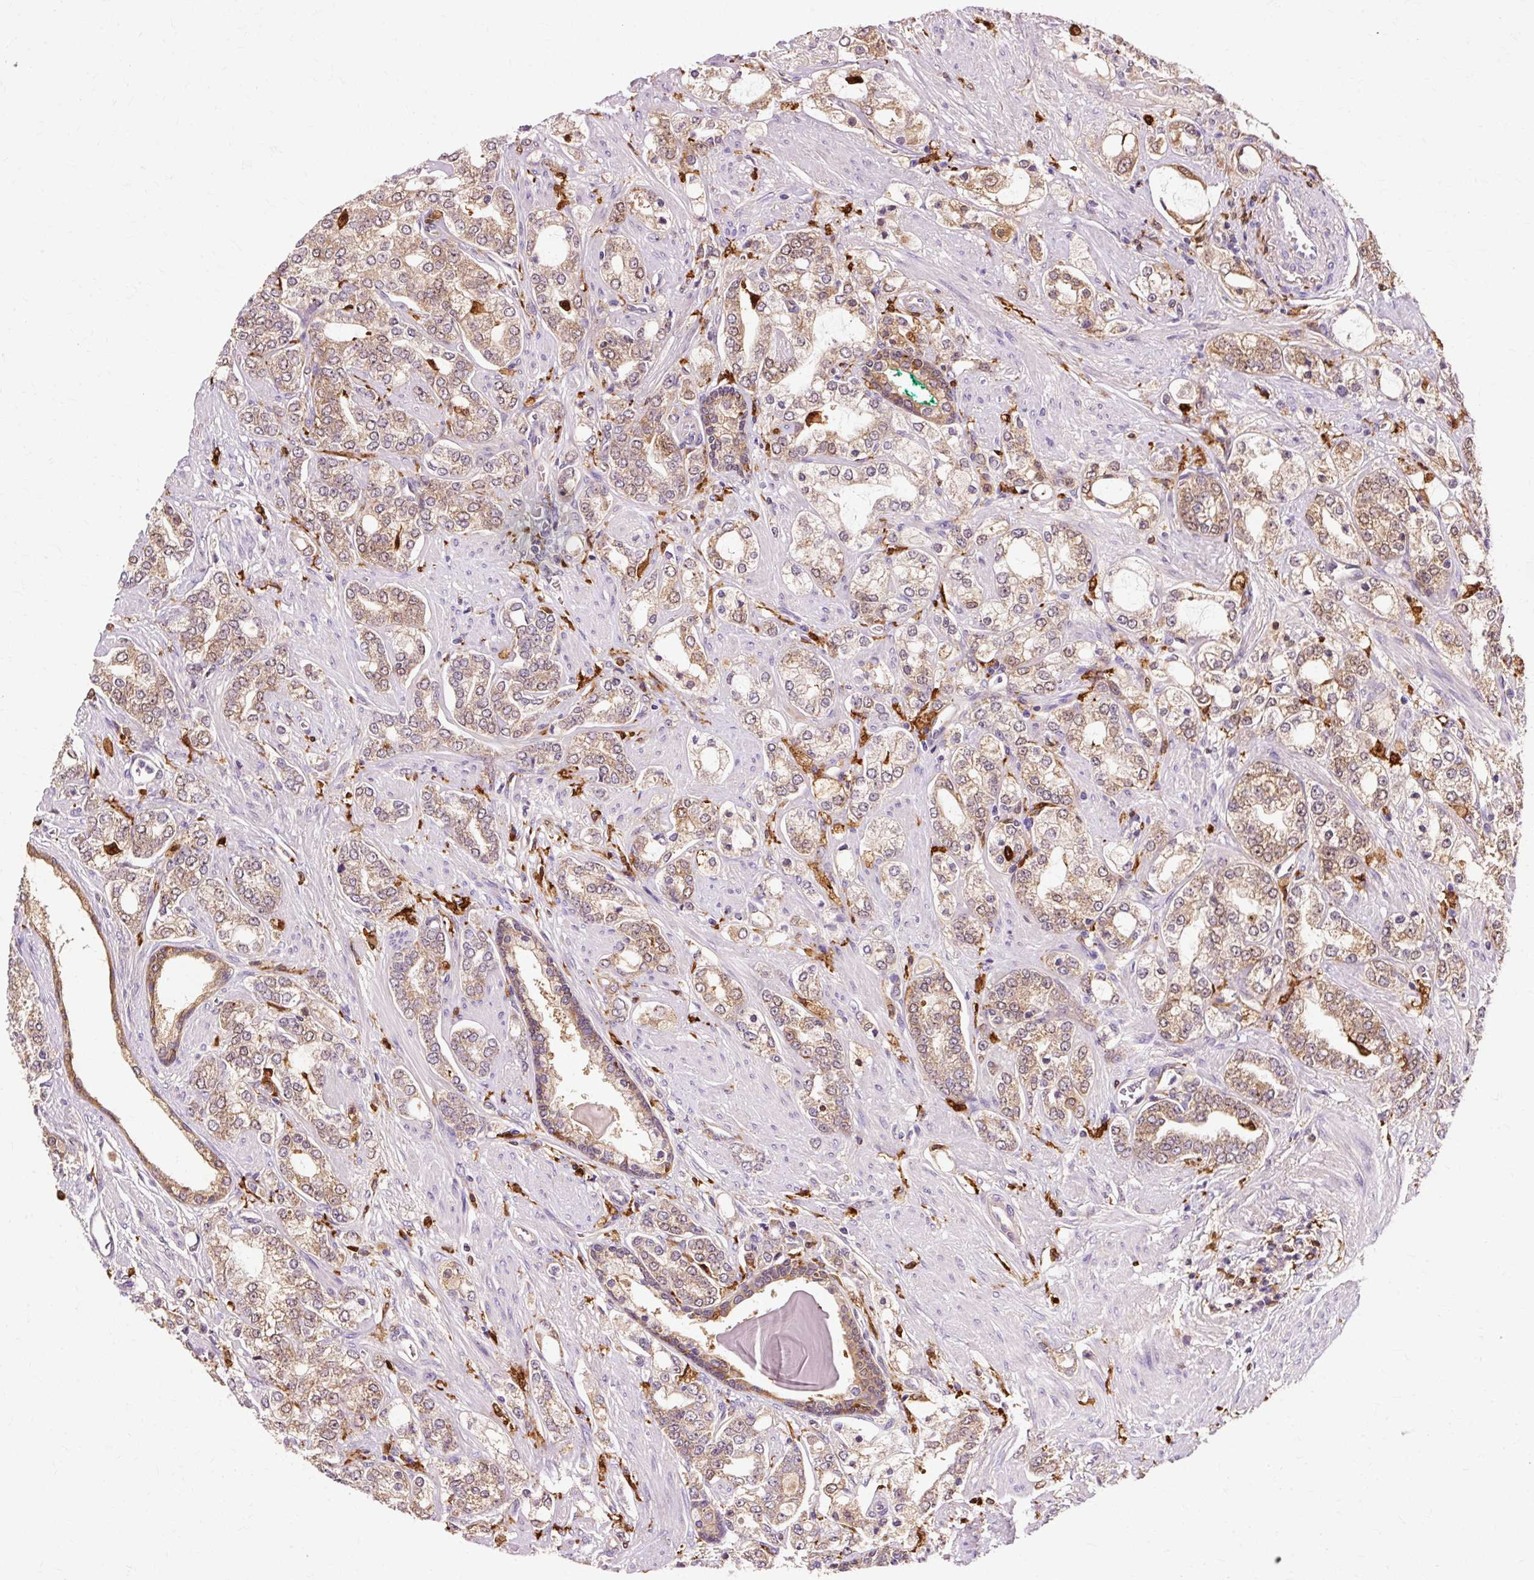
{"staining": {"intensity": "moderate", "quantity": ">75%", "location": "cytoplasmic/membranous"}, "tissue": "prostate cancer", "cell_type": "Tumor cells", "image_type": "cancer", "snomed": [{"axis": "morphology", "description": "Adenocarcinoma, High grade"}, {"axis": "topography", "description": "Prostate"}], "caption": "Tumor cells exhibit moderate cytoplasmic/membranous expression in approximately >75% of cells in prostate adenocarcinoma (high-grade).", "gene": "GPX1", "patient": {"sex": "male", "age": 64}}